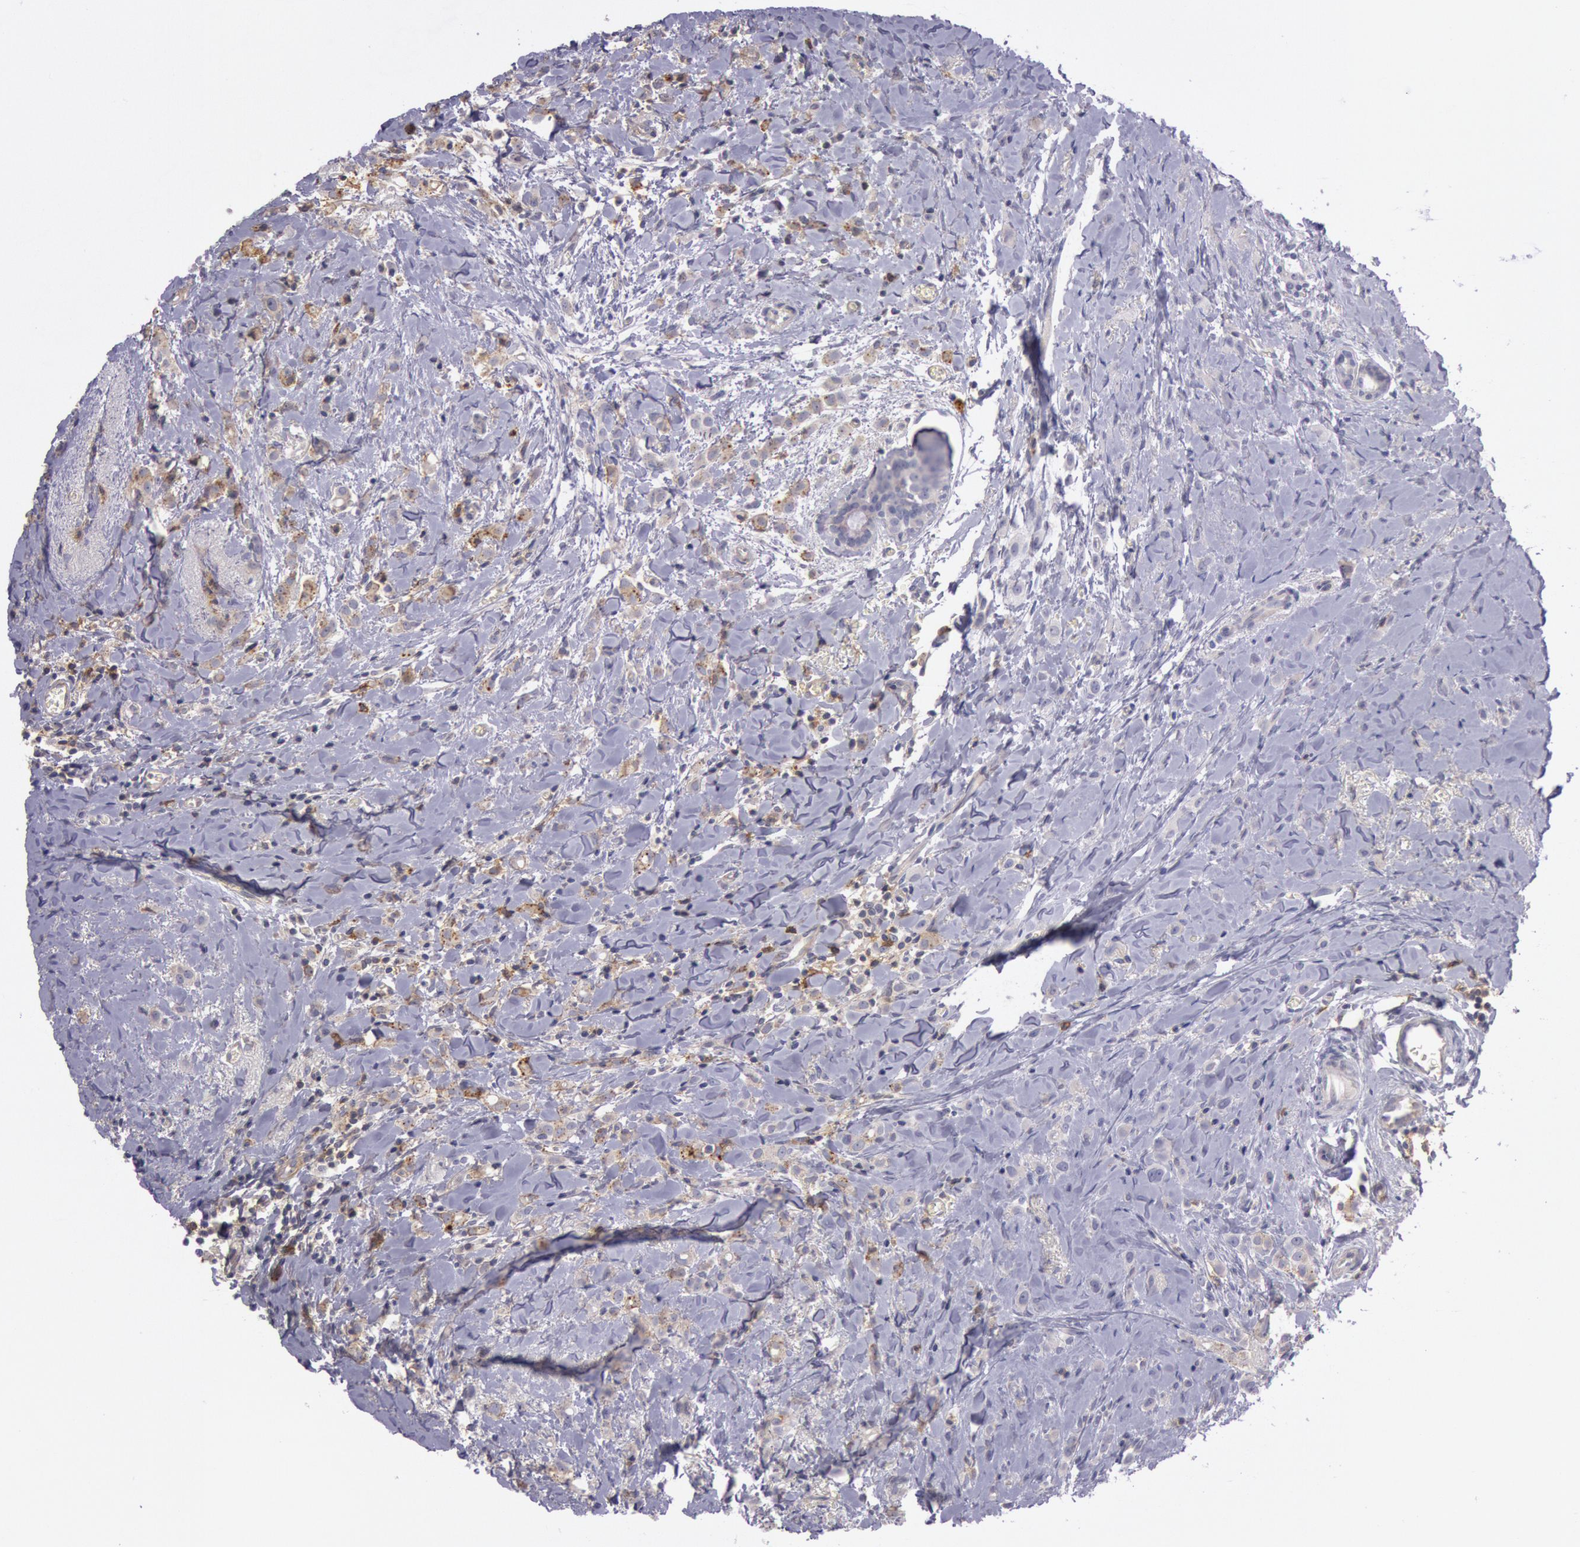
{"staining": {"intensity": "weak", "quantity": "25%-75%", "location": "cytoplasmic/membranous"}, "tissue": "breast cancer", "cell_type": "Tumor cells", "image_type": "cancer", "snomed": [{"axis": "morphology", "description": "Lobular carcinoma"}, {"axis": "topography", "description": "Breast"}], "caption": "Weak cytoplasmic/membranous positivity for a protein is identified in about 25%-75% of tumor cells of lobular carcinoma (breast) using IHC.", "gene": "TRIB2", "patient": {"sex": "female", "age": 57}}